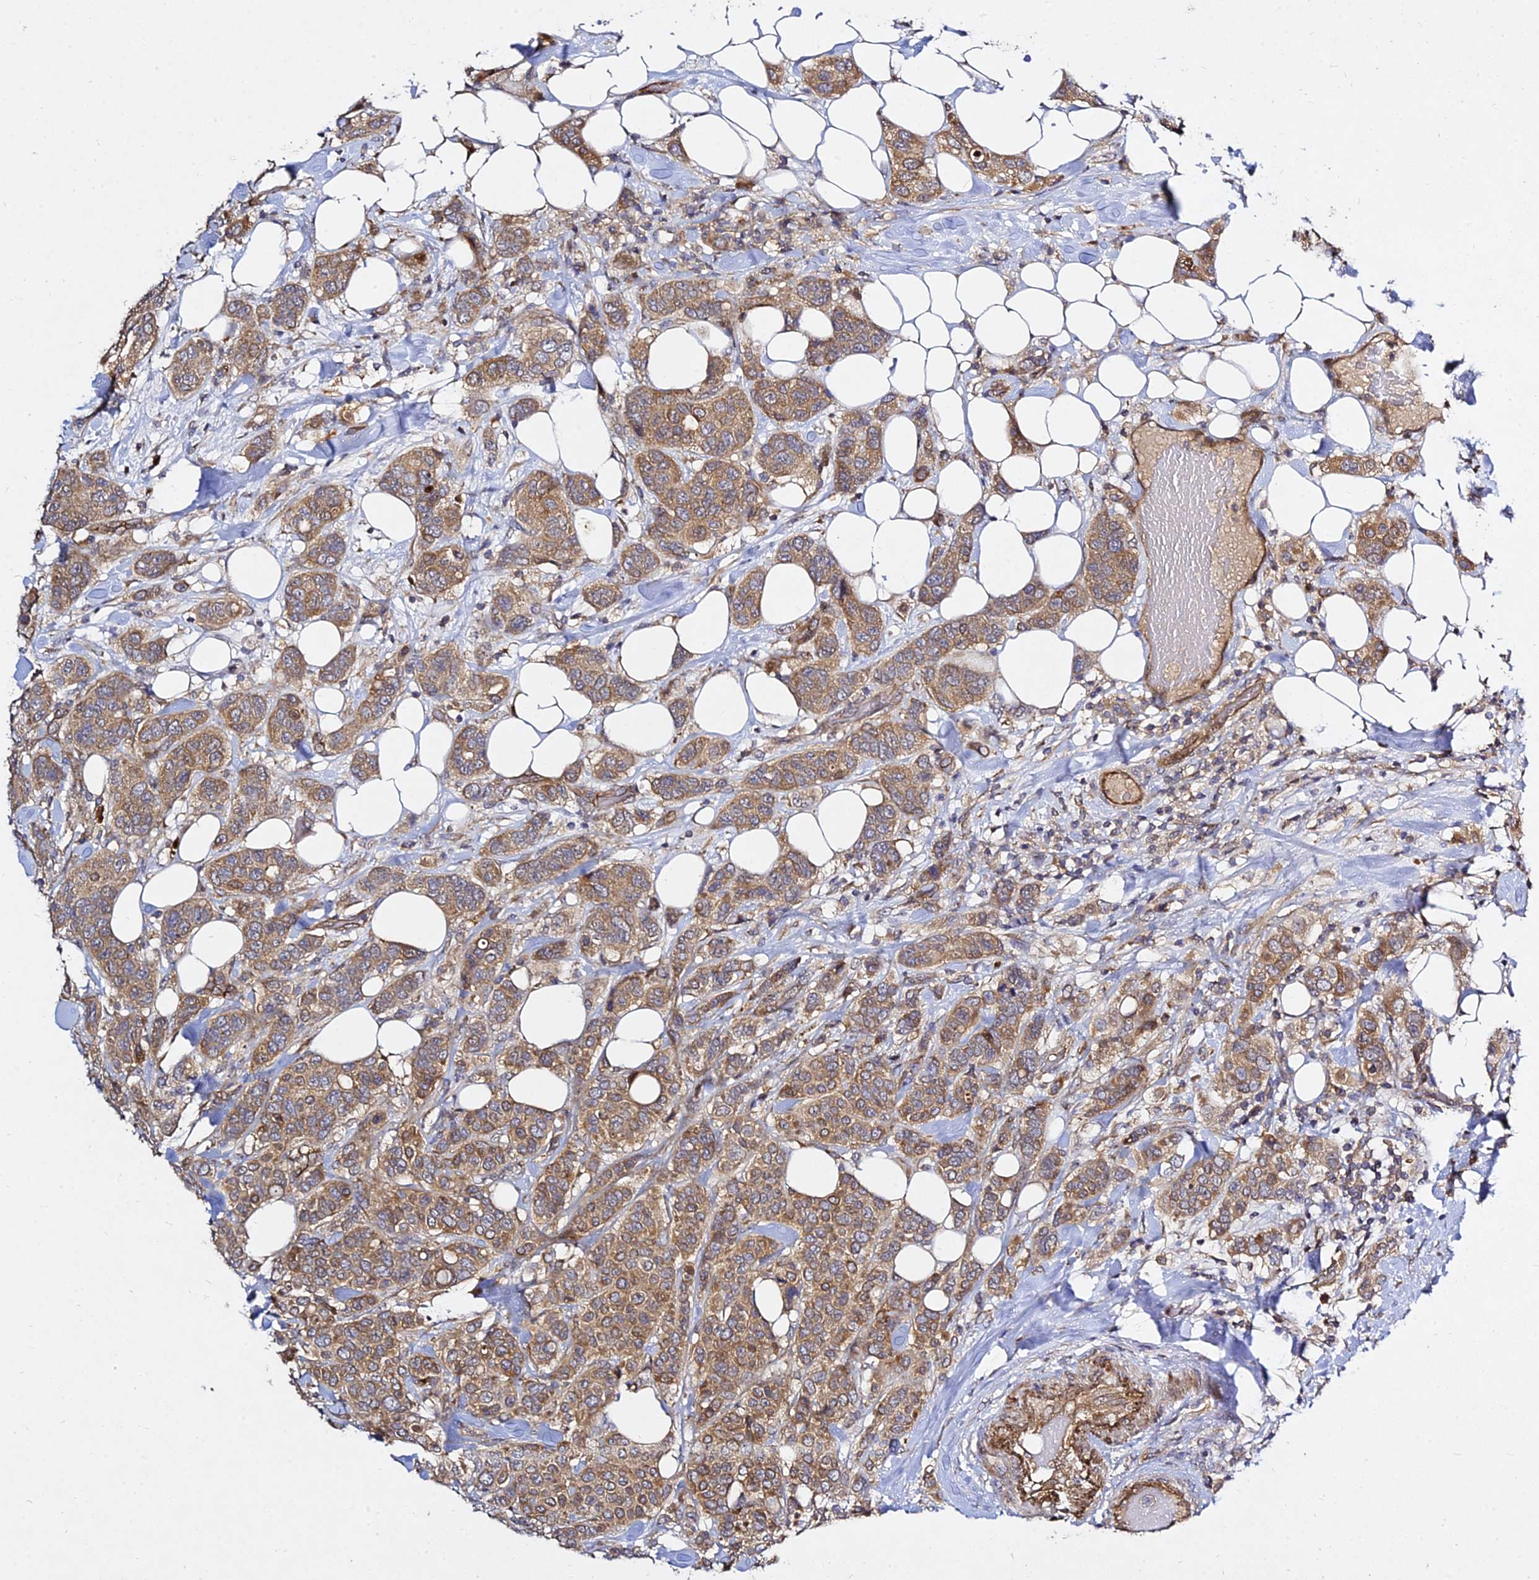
{"staining": {"intensity": "moderate", "quantity": ">75%", "location": "cytoplasmic/membranous"}, "tissue": "breast cancer", "cell_type": "Tumor cells", "image_type": "cancer", "snomed": [{"axis": "morphology", "description": "Lobular carcinoma"}, {"axis": "topography", "description": "Breast"}], "caption": "Immunohistochemistry histopathology image of neoplastic tissue: breast cancer stained using IHC exhibits medium levels of moderate protein expression localized specifically in the cytoplasmic/membranous of tumor cells, appearing as a cytoplasmic/membranous brown color.", "gene": "GRTP1", "patient": {"sex": "female", "age": 51}}